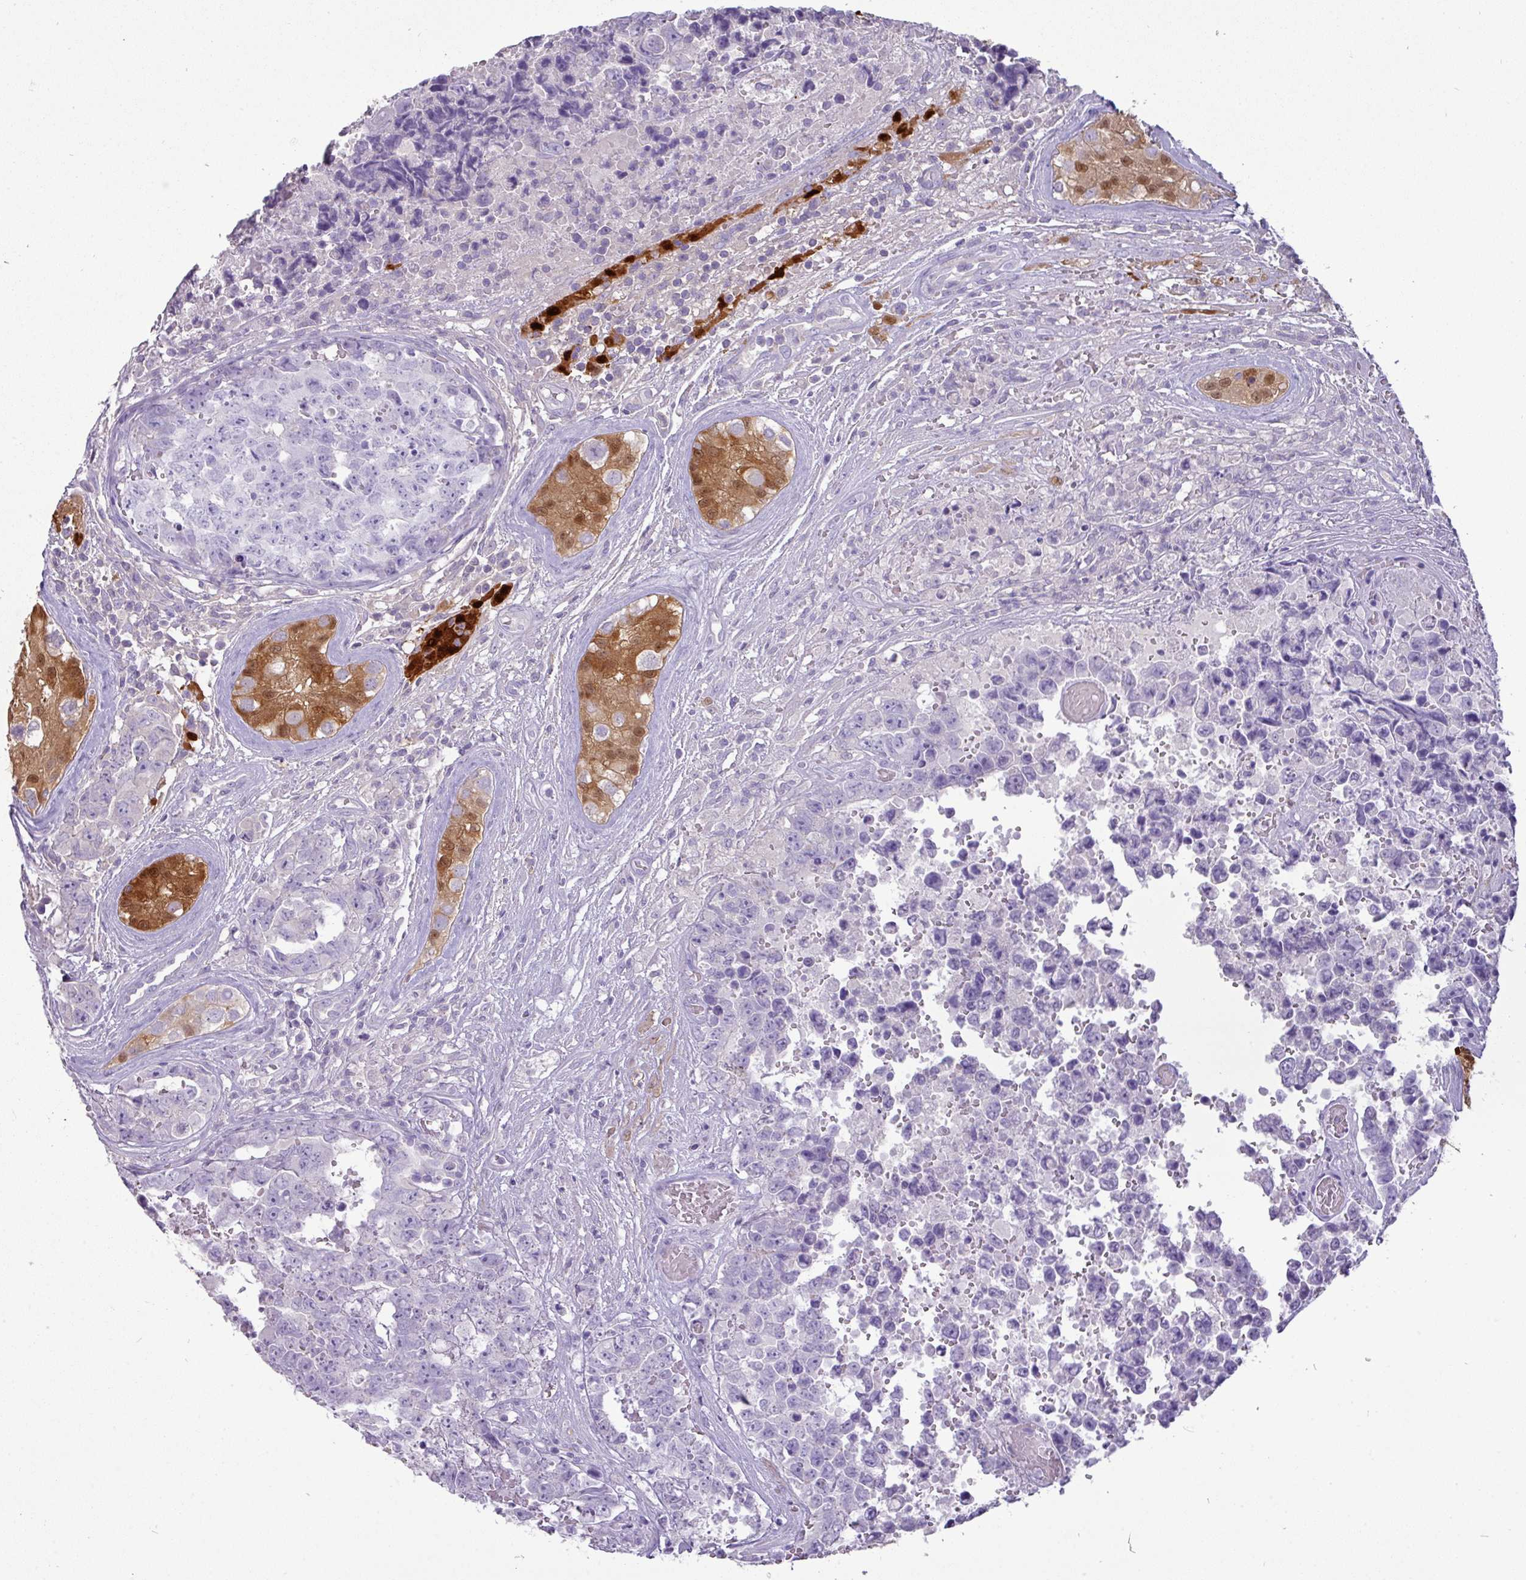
{"staining": {"intensity": "negative", "quantity": "none", "location": "none"}, "tissue": "testis cancer", "cell_type": "Tumor cells", "image_type": "cancer", "snomed": [{"axis": "morphology", "description": "Normal tissue, NOS"}, {"axis": "morphology", "description": "Carcinoma, Embryonal, NOS"}, {"axis": "topography", "description": "Testis"}, {"axis": "topography", "description": "Epididymis"}], "caption": "Tumor cells are negative for brown protein staining in embryonal carcinoma (testis). Brightfield microscopy of immunohistochemistry (IHC) stained with DAB (brown) and hematoxylin (blue), captured at high magnification.", "gene": "GSTA3", "patient": {"sex": "male", "age": 25}}